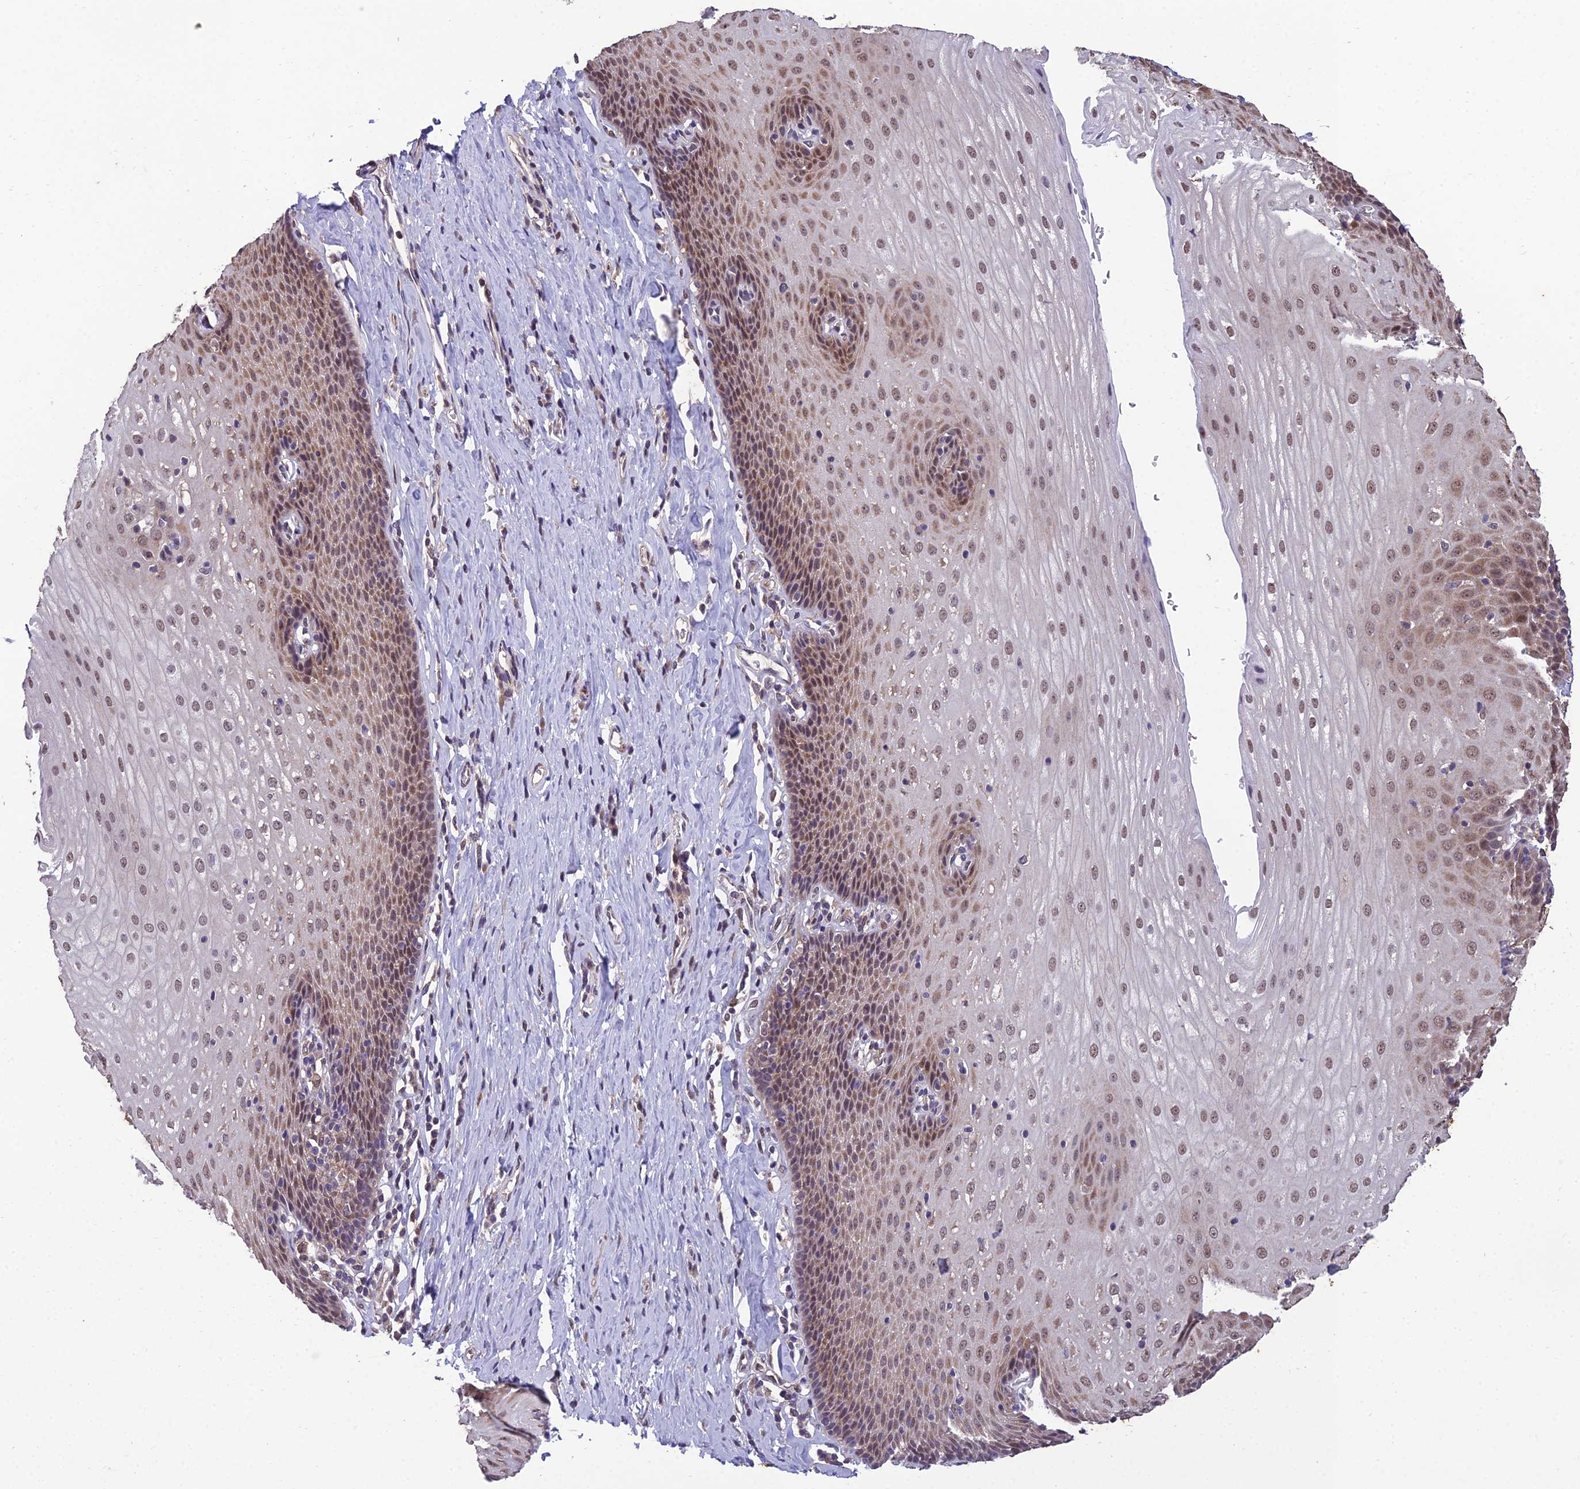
{"staining": {"intensity": "moderate", "quantity": "25%-75%", "location": "cytoplasmic/membranous,nuclear"}, "tissue": "esophagus", "cell_type": "Squamous epithelial cells", "image_type": "normal", "snomed": [{"axis": "morphology", "description": "Normal tissue, NOS"}, {"axis": "topography", "description": "Esophagus"}], "caption": "A high-resolution photomicrograph shows immunohistochemistry staining of unremarkable esophagus, which displays moderate cytoplasmic/membranous,nuclear positivity in approximately 25%-75% of squamous epithelial cells.", "gene": "GRWD1", "patient": {"sex": "female", "age": 61}}